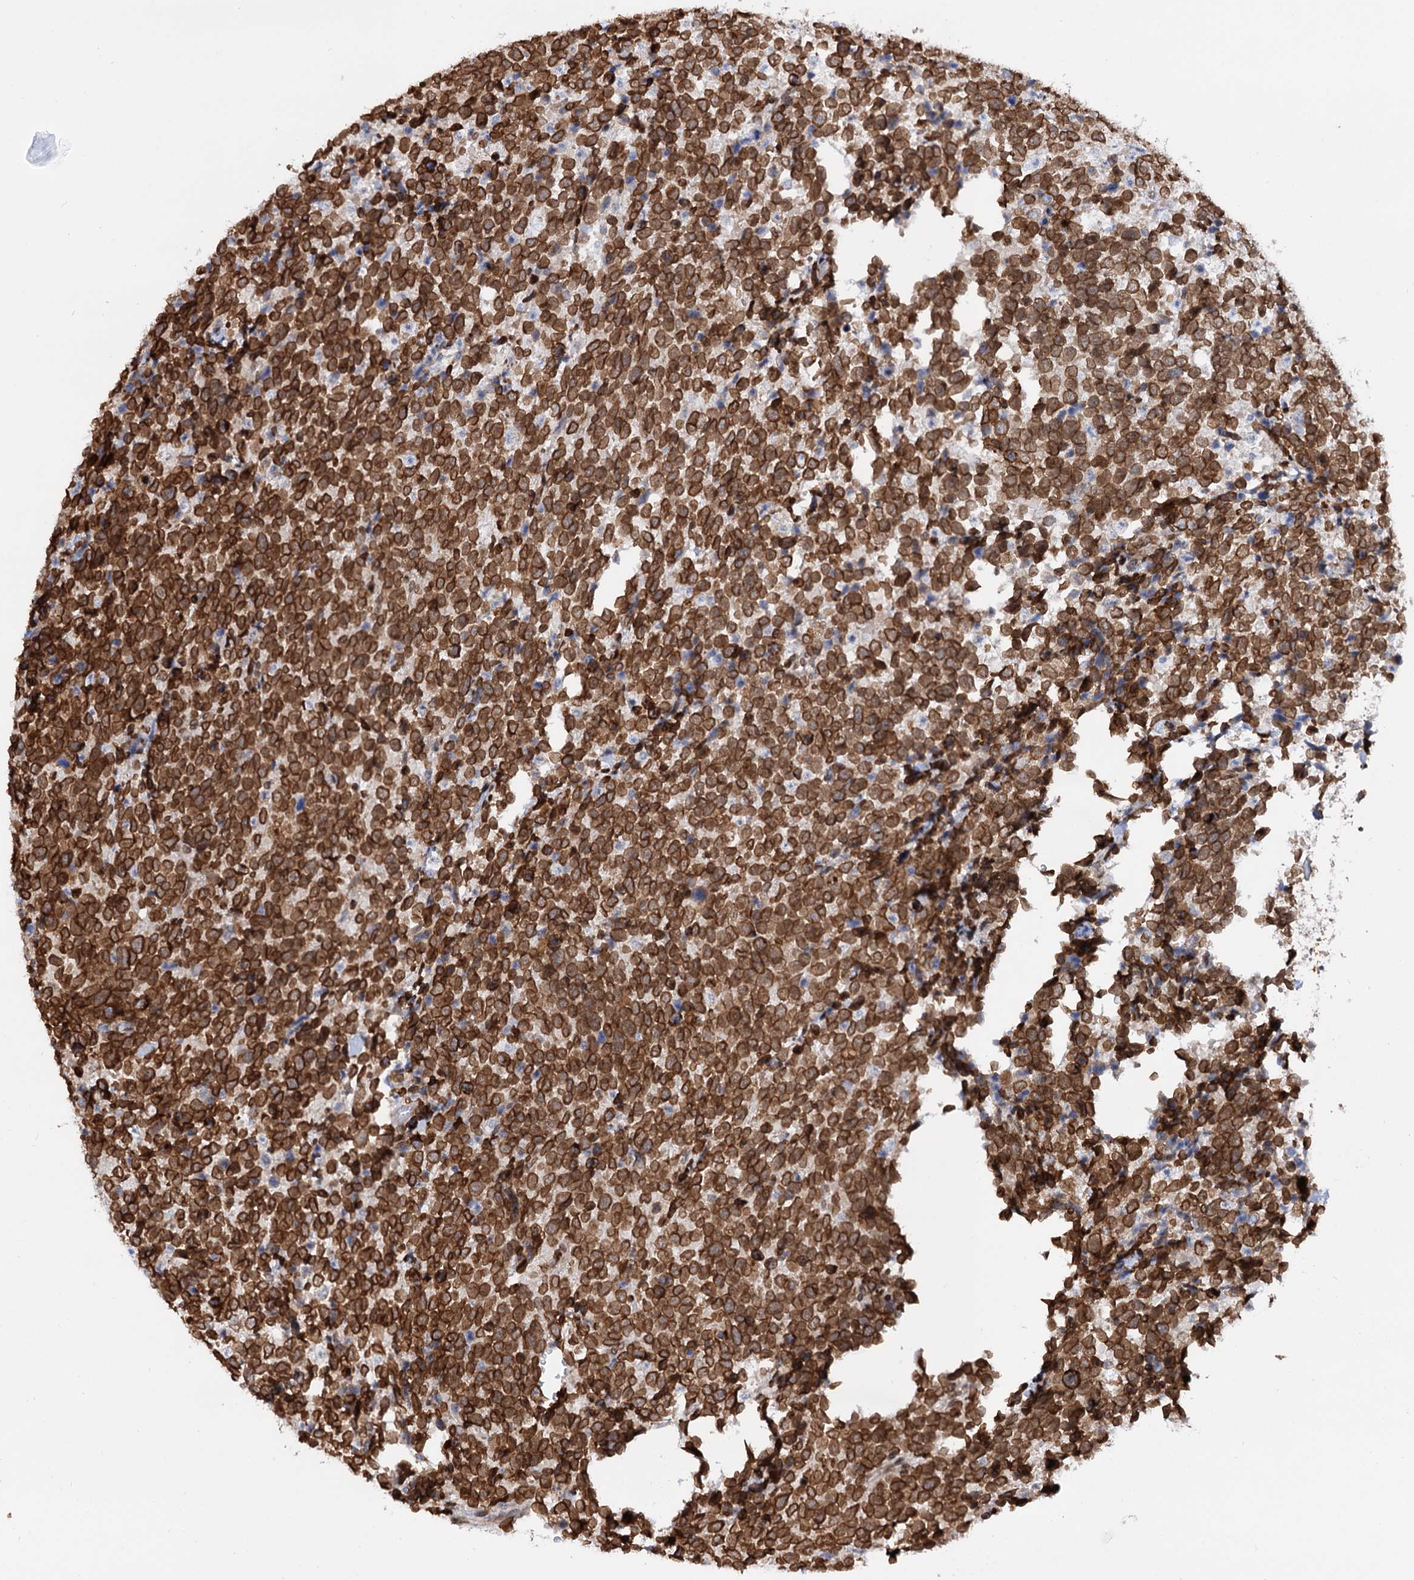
{"staining": {"intensity": "strong", "quantity": ">75%", "location": "nuclear"}, "tissue": "urothelial cancer", "cell_type": "Tumor cells", "image_type": "cancer", "snomed": [{"axis": "morphology", "description": "Urothelial carcinoma, High grade"}, {"axis": "topography", "description": "Urinary bladder"}], "caption": "About >75% of tumor cells in human urothelial cancer show strong nuclear protein expression as visualized by brown immunohistochemical staining.", "gene": "ZC3H13", "patient": {"sex": "female", "age": 82}}